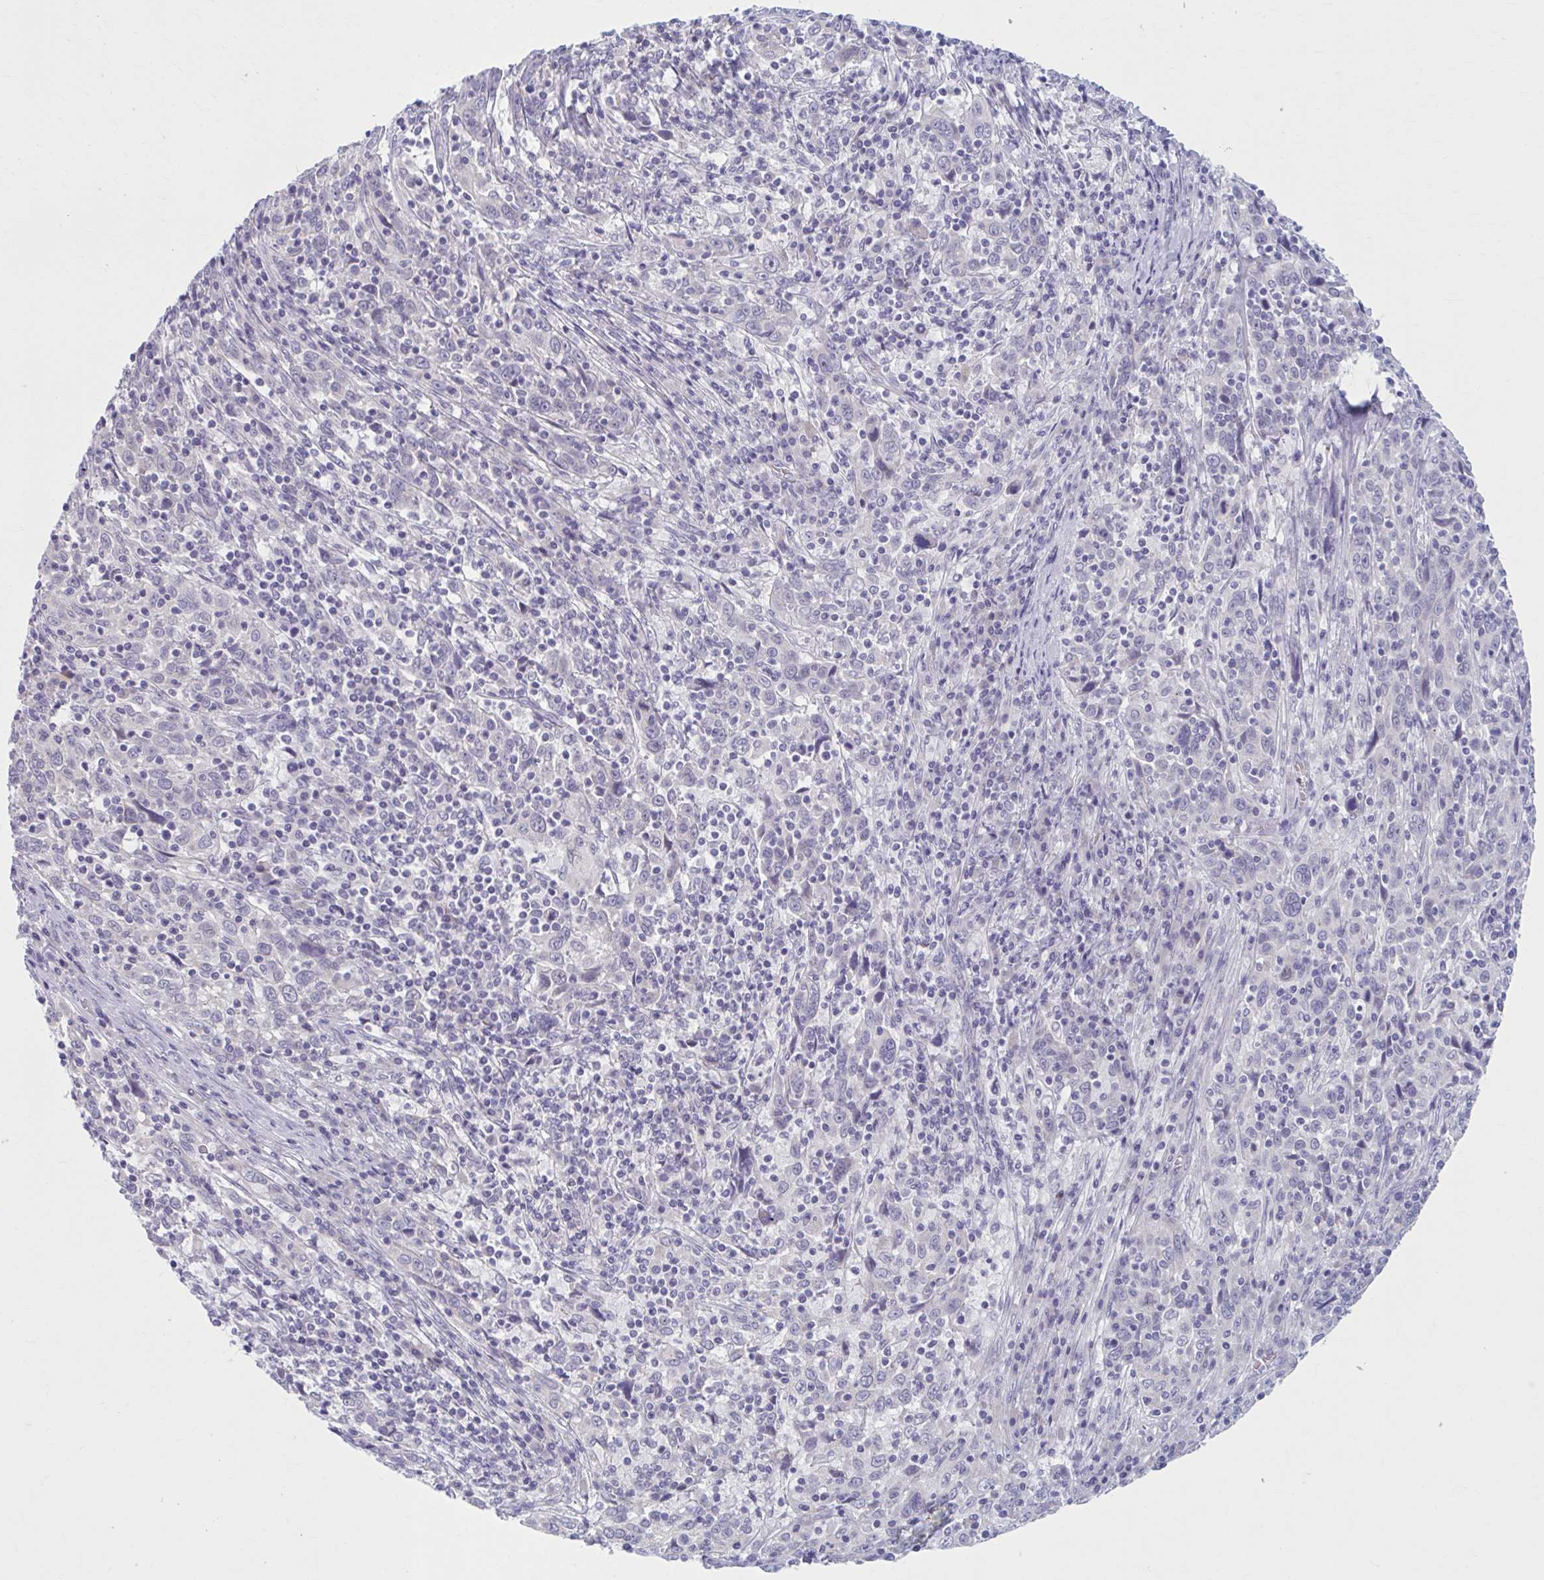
{"staining": {"intensity": "negative", "quantity": "none", "location": "none"}, "tissue": "cervical cancer", "cell_type": "Tumor cells", "image_type": "cancer", "snomed": [{"axis": "morphology", "description": "Squamous cell carcinoma, NOS"}, {"axis": "topography", "description": "Cervix"}], "caption": "Immunohistochemistry (IHC) micrograph of human cervical squamous cell carcinoma stained for a protein (brown), which exhibits no staining in tumor cells. (DAB immunohistochemistry, high magnification).", "gene": "CCDC105", "patient": {"sex": "female", "age": 46}}